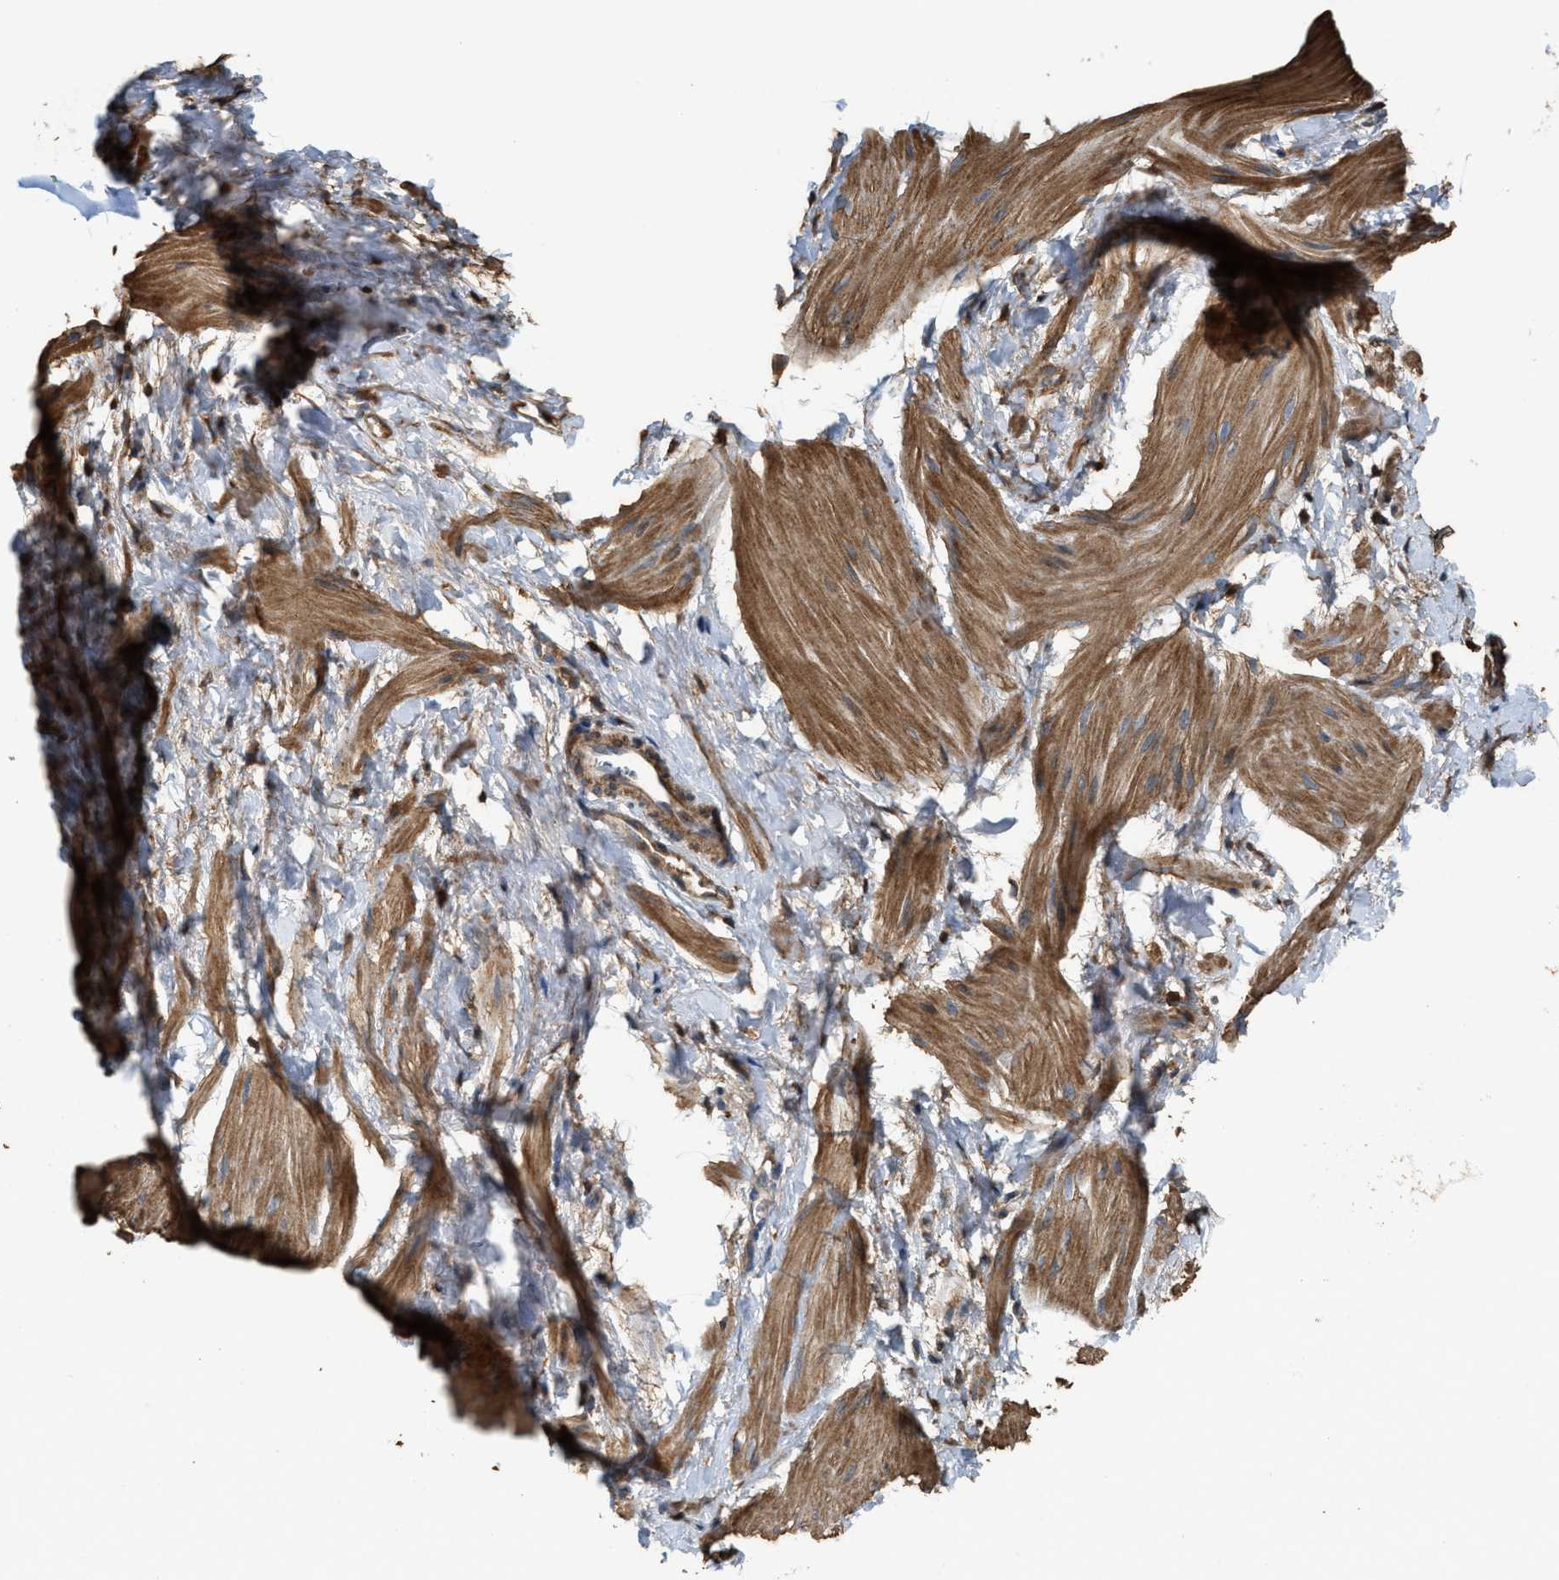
{"staining": {"intensity": "moderate", "quantity": ">75%", "location": "cytoplasmic/membranous"}, "tissue": "smooth muscle", "cell_type": "Smooth muscle cells", "image_type": "normal", "snomed": [{"axis": "morphology", "description": "Normal tissue, NOS"}, {"axis": "topography", "description": "Smooth muscle"}], "caption": "High-power microscopy captured an IHC image of unremarkable smooth muscle, revealing moderate cytoplasmic/membranous staining in about >75% of smooth muscle cells.", "gene": "SERPINB5", "patient": {"sex": "male", "age": 16}}